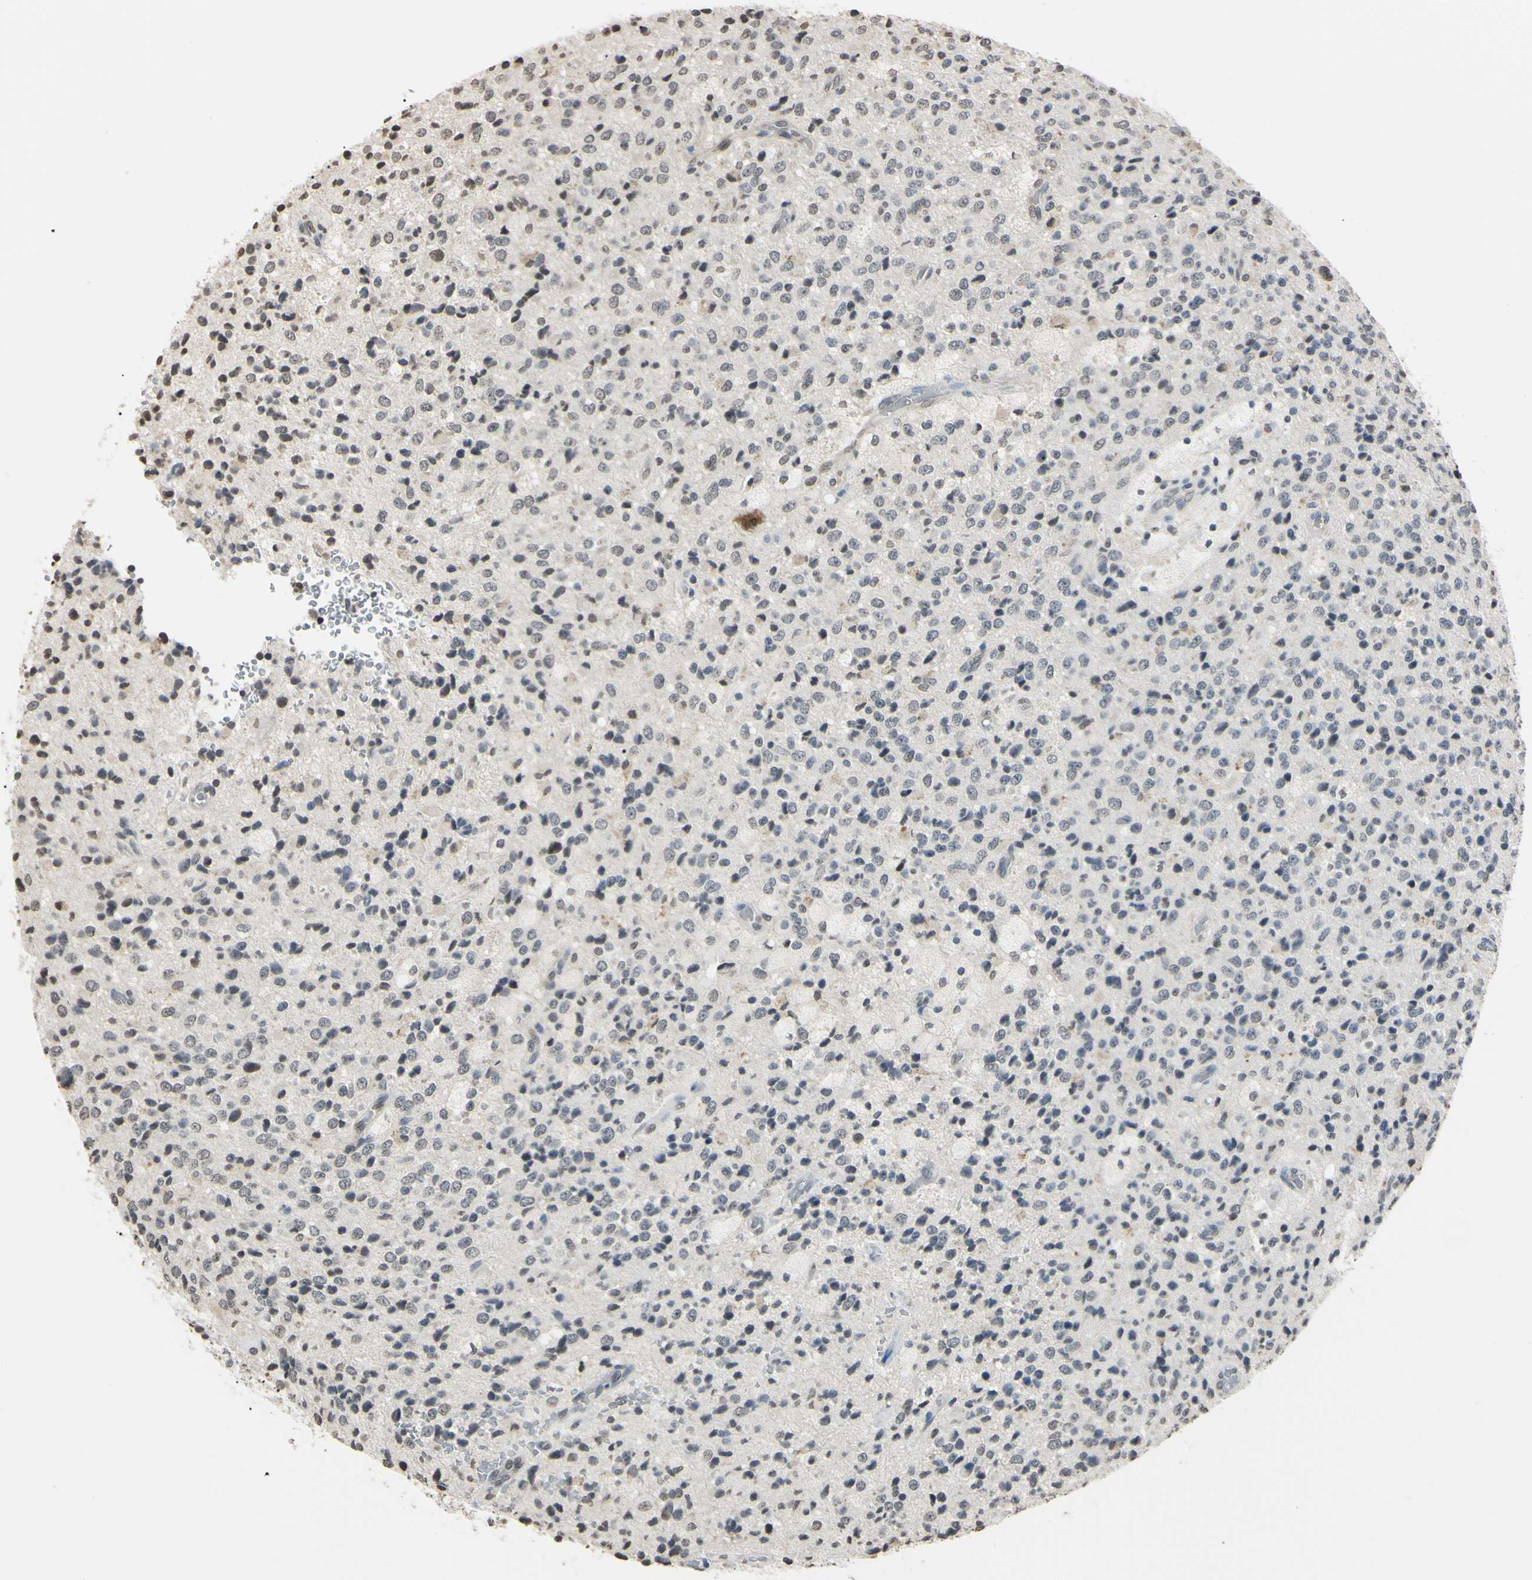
{"staining": {"intensity": "weak", "quantity": "25%-75%", "location": "nuclear"}, "tissue": "glioma", "cell_type": "Tumor cells", "image_type": "cancer", "snomed": [{"axis": "morphology", "description": "Glioma, malignant, High grade"}, {"axis": "topography", "description": "pancreas cauda"}], "caption": "Malignant glioma (high-grade) stained with a protein marker reveals weak staining in tumor cells.", "gene": "CDC45", "patient": {"sex": "male", "age": 60}}